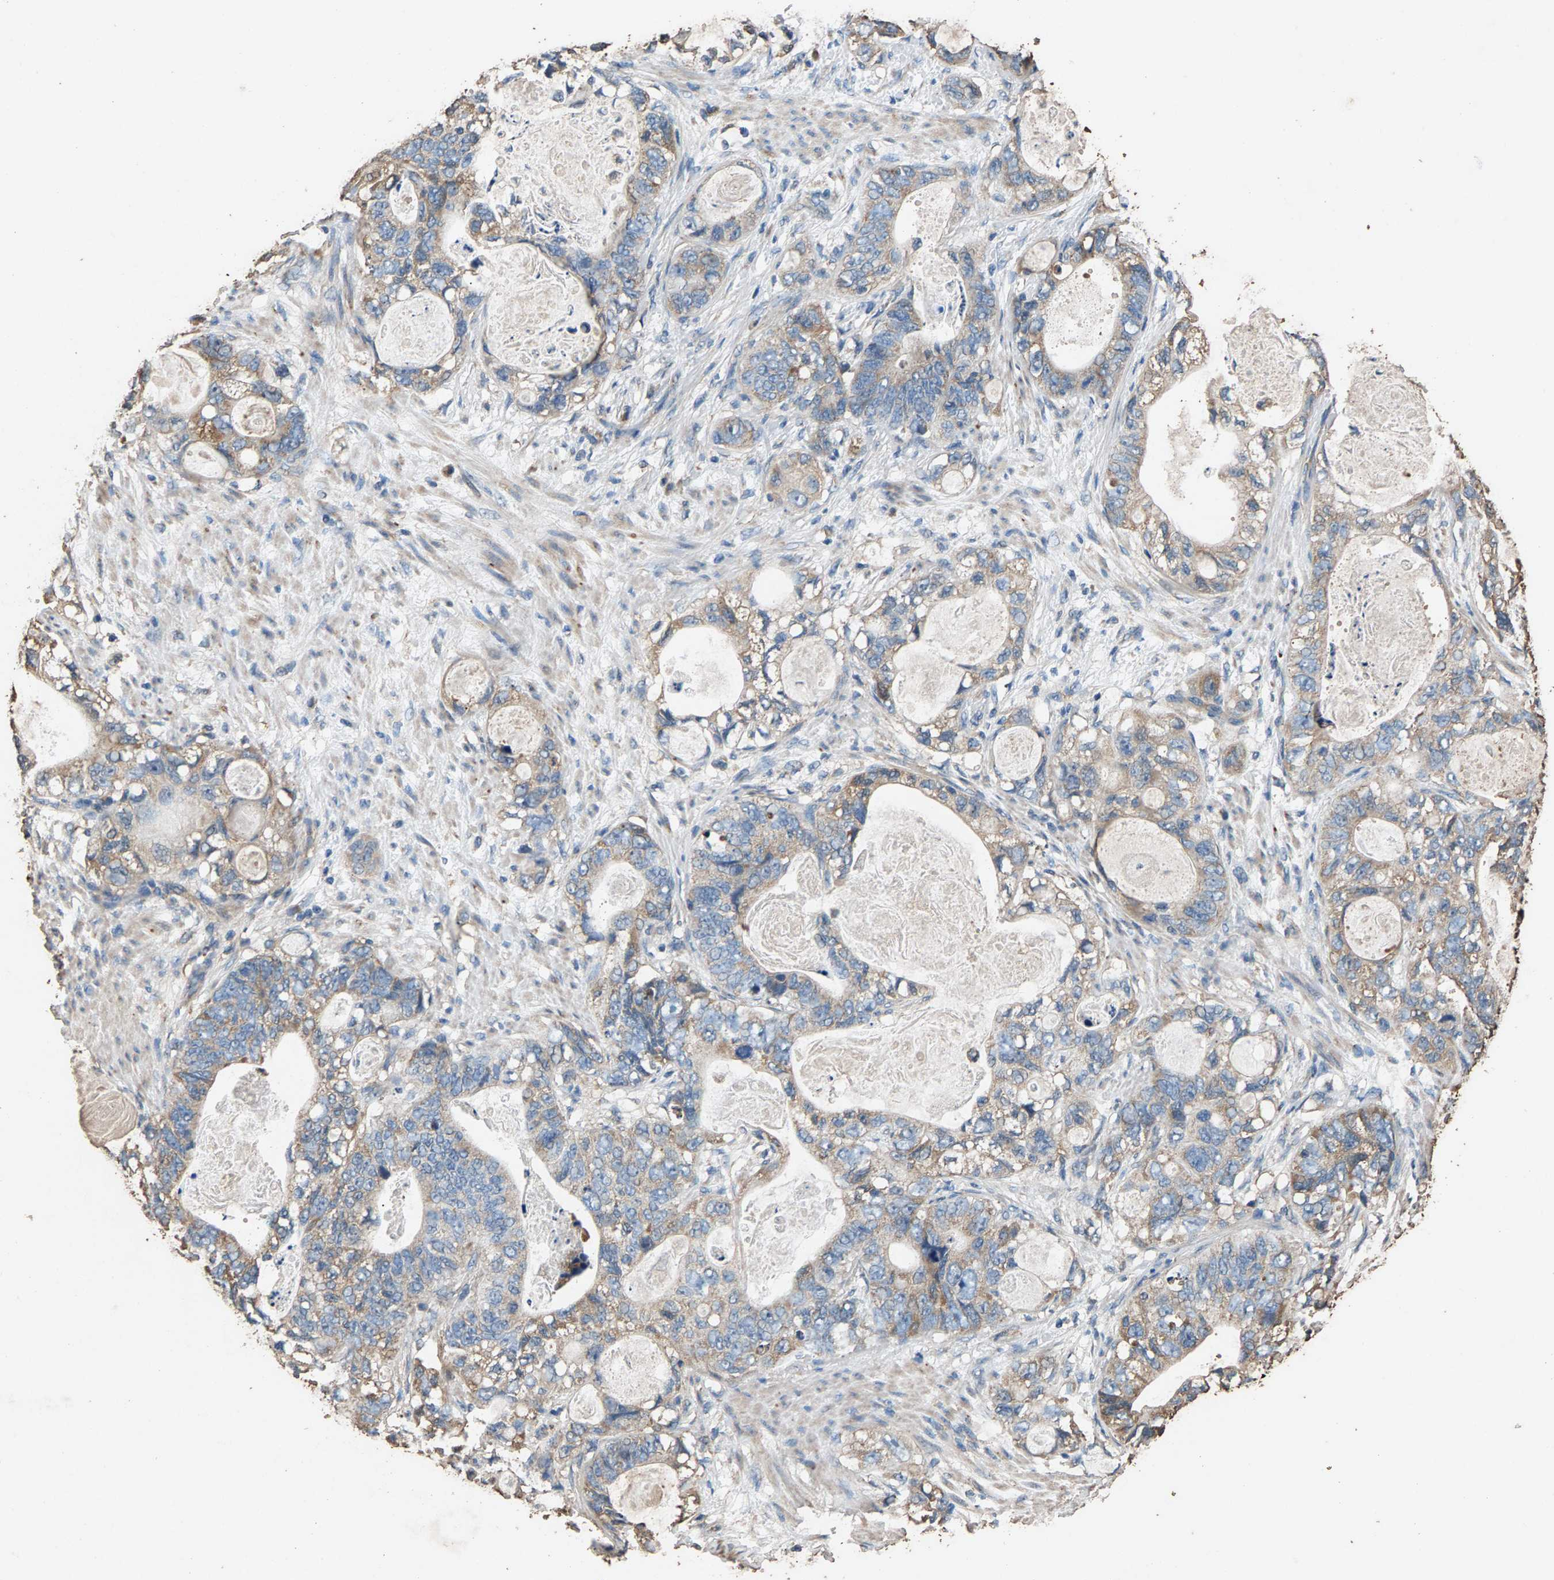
{"staining": {"intensity": "weak", "quantity": "25%-75%", "location": "cytoplasmic/membranous"}, "tissue": "stomach cancer", "cell_type": "Tumor cells", "image_type": "cancer", "snomed": [{"axis": "morphology", "description": "Normal tissue, NOS"}, {"axis": "morphology", "description": "Adenocarcinoma, NOS"}, {"axis": "topography", "description": "Stomach"}], "caption": "Adenocarcinoma (stomach) stained for a protein demonstrates weak cytoplasmic/membranous positivity in tumor cells.", "gene": "MRPL27", "patient": {"sex": "female", "age": 89}}